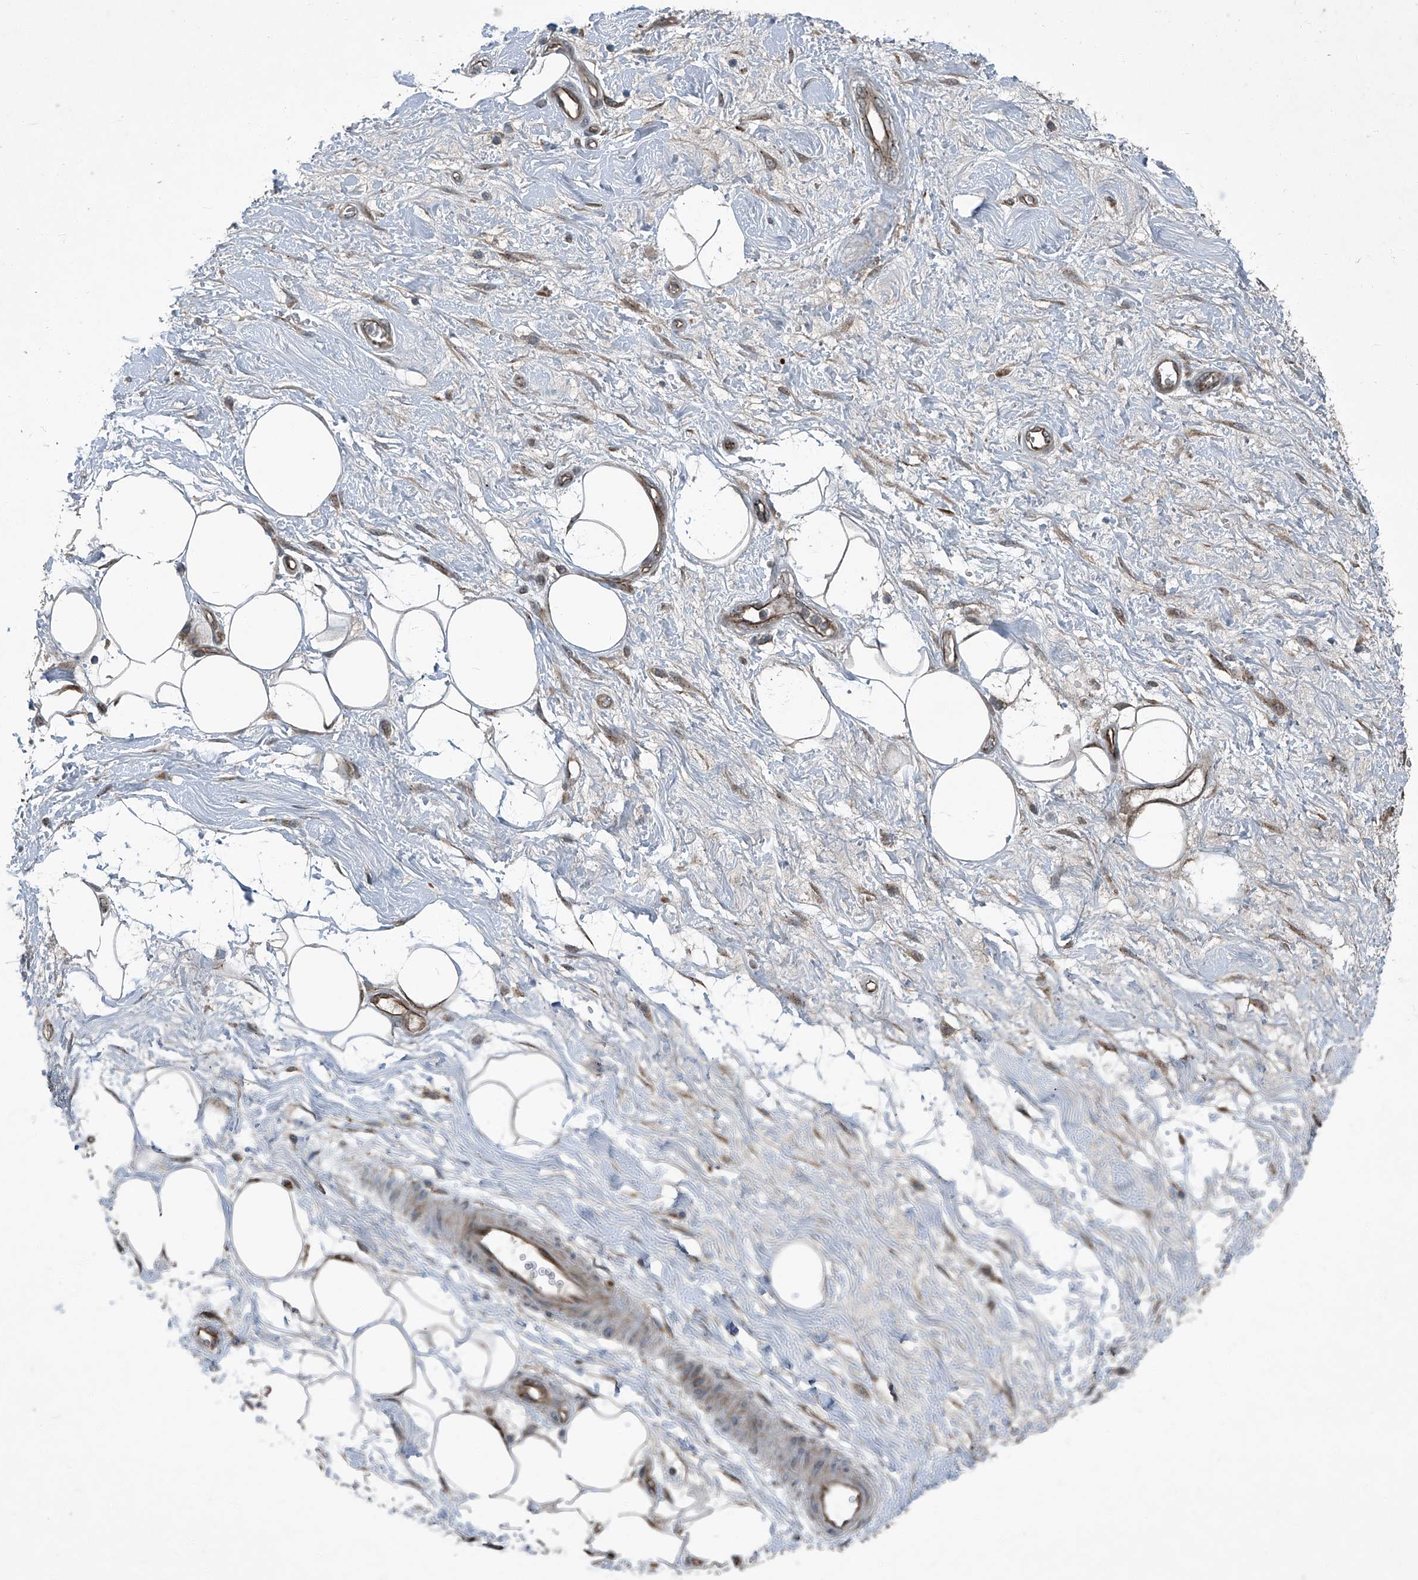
{"staining": {"intensity": "moderate", "quantity": "<25%", "location": "cytoplasmic/membranous"}, "tissue": "adipose tissue", "cell_type": "Adipocytes", "image_type": "normal", "snomed": [{"axis": "morphology", "description": "Normal tissue, NOS"}, {"axis": "morphology", "description": "Adenocarcinoma, NOS"}, {"axis": "topography", "description": "Pancreas"}, {"axis": "topography", "description": "Peripheral nerve tissue"}], "caption": "A histopathology image of human adipose tissue stained for a protein demonstrates moderate cytoplasmic/membranous brown staining in adipocytes.", "gene": "SENP2", "patient": {"sex": "male", "age": 59}}